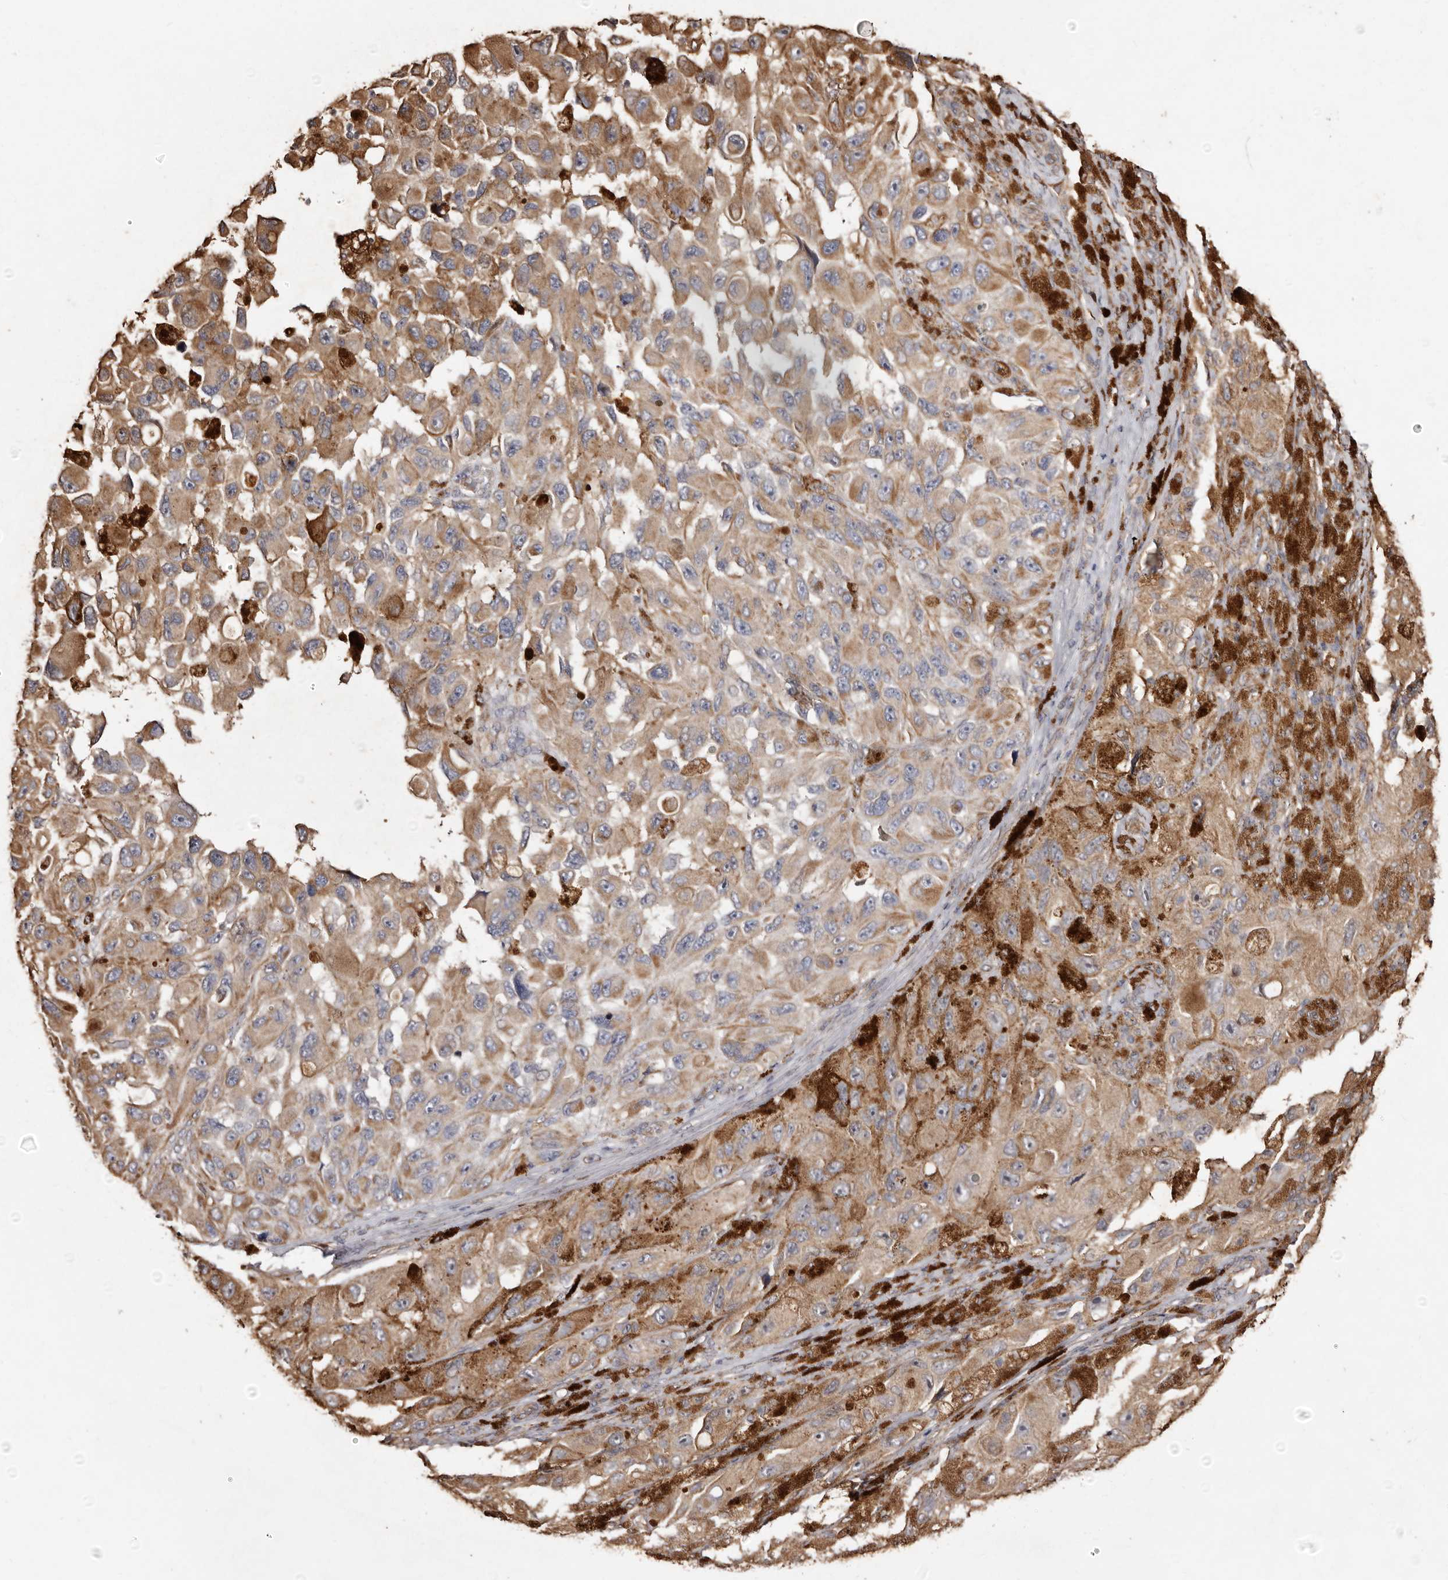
{"staining": {"intensity": "moderate", "quantity": ">75%", "location": "cytoplasmic/membranous"}, "tissue": "melanoma", "cell_type": "Tumor cells", "image_type": "cancer", "snomed": [{"axis": "morphology", "description": "Malignant melanoma, NOS"}, {"axis": "topography", "description": "Skin"}], "caption": "Malignant melanoma was stained to show a protein in brown. There is medium levels of moderate cytoplasmic/membranous positivity in approximately >75% of tumor cells.", "gene": "MACC1", "patient": {"sex": "female", "age": 73}}